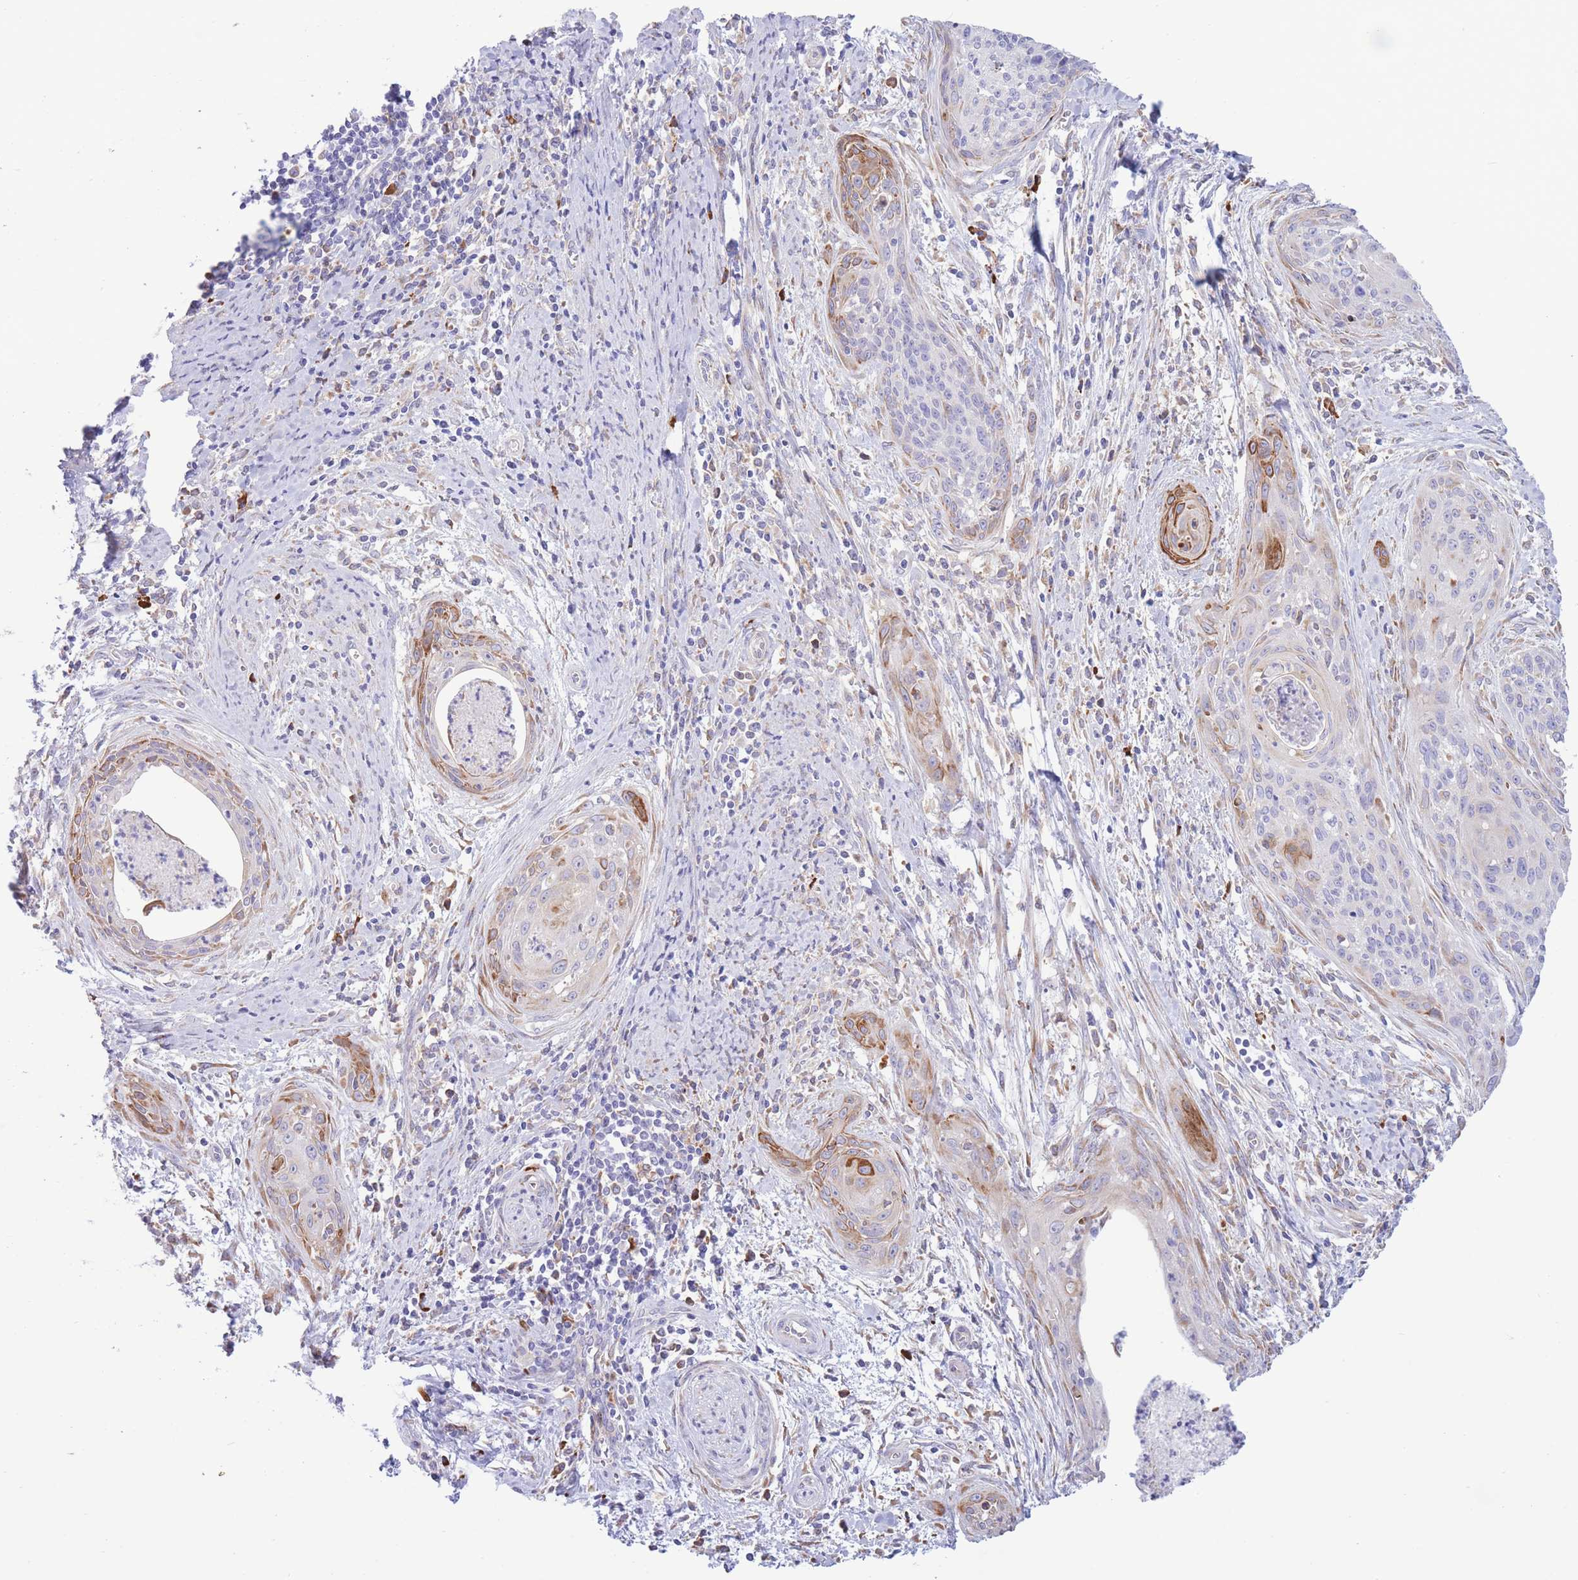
{"staining": {"intensity": "moderate", "quantity": "<25%", "location": "cytoplasmic/membranous"}, "tissue": "cervical cancer", "cell_type": "Tumor cells", "image_type": "cancer", "snomed": [{"axis": "morphology", "description": "Squamous cell carcinoma, NOS"}, {"axis": "topography", "description": "Cervix"}], "caption": "Immunohistochemical staining of cervical squamous cell carcinoma demonstrates moderate cytoplasmic/membranous protein expression in about <25% of tumor cells.", "gene": "MYDGF", "patient": {"sex": "female", "age": 55}}